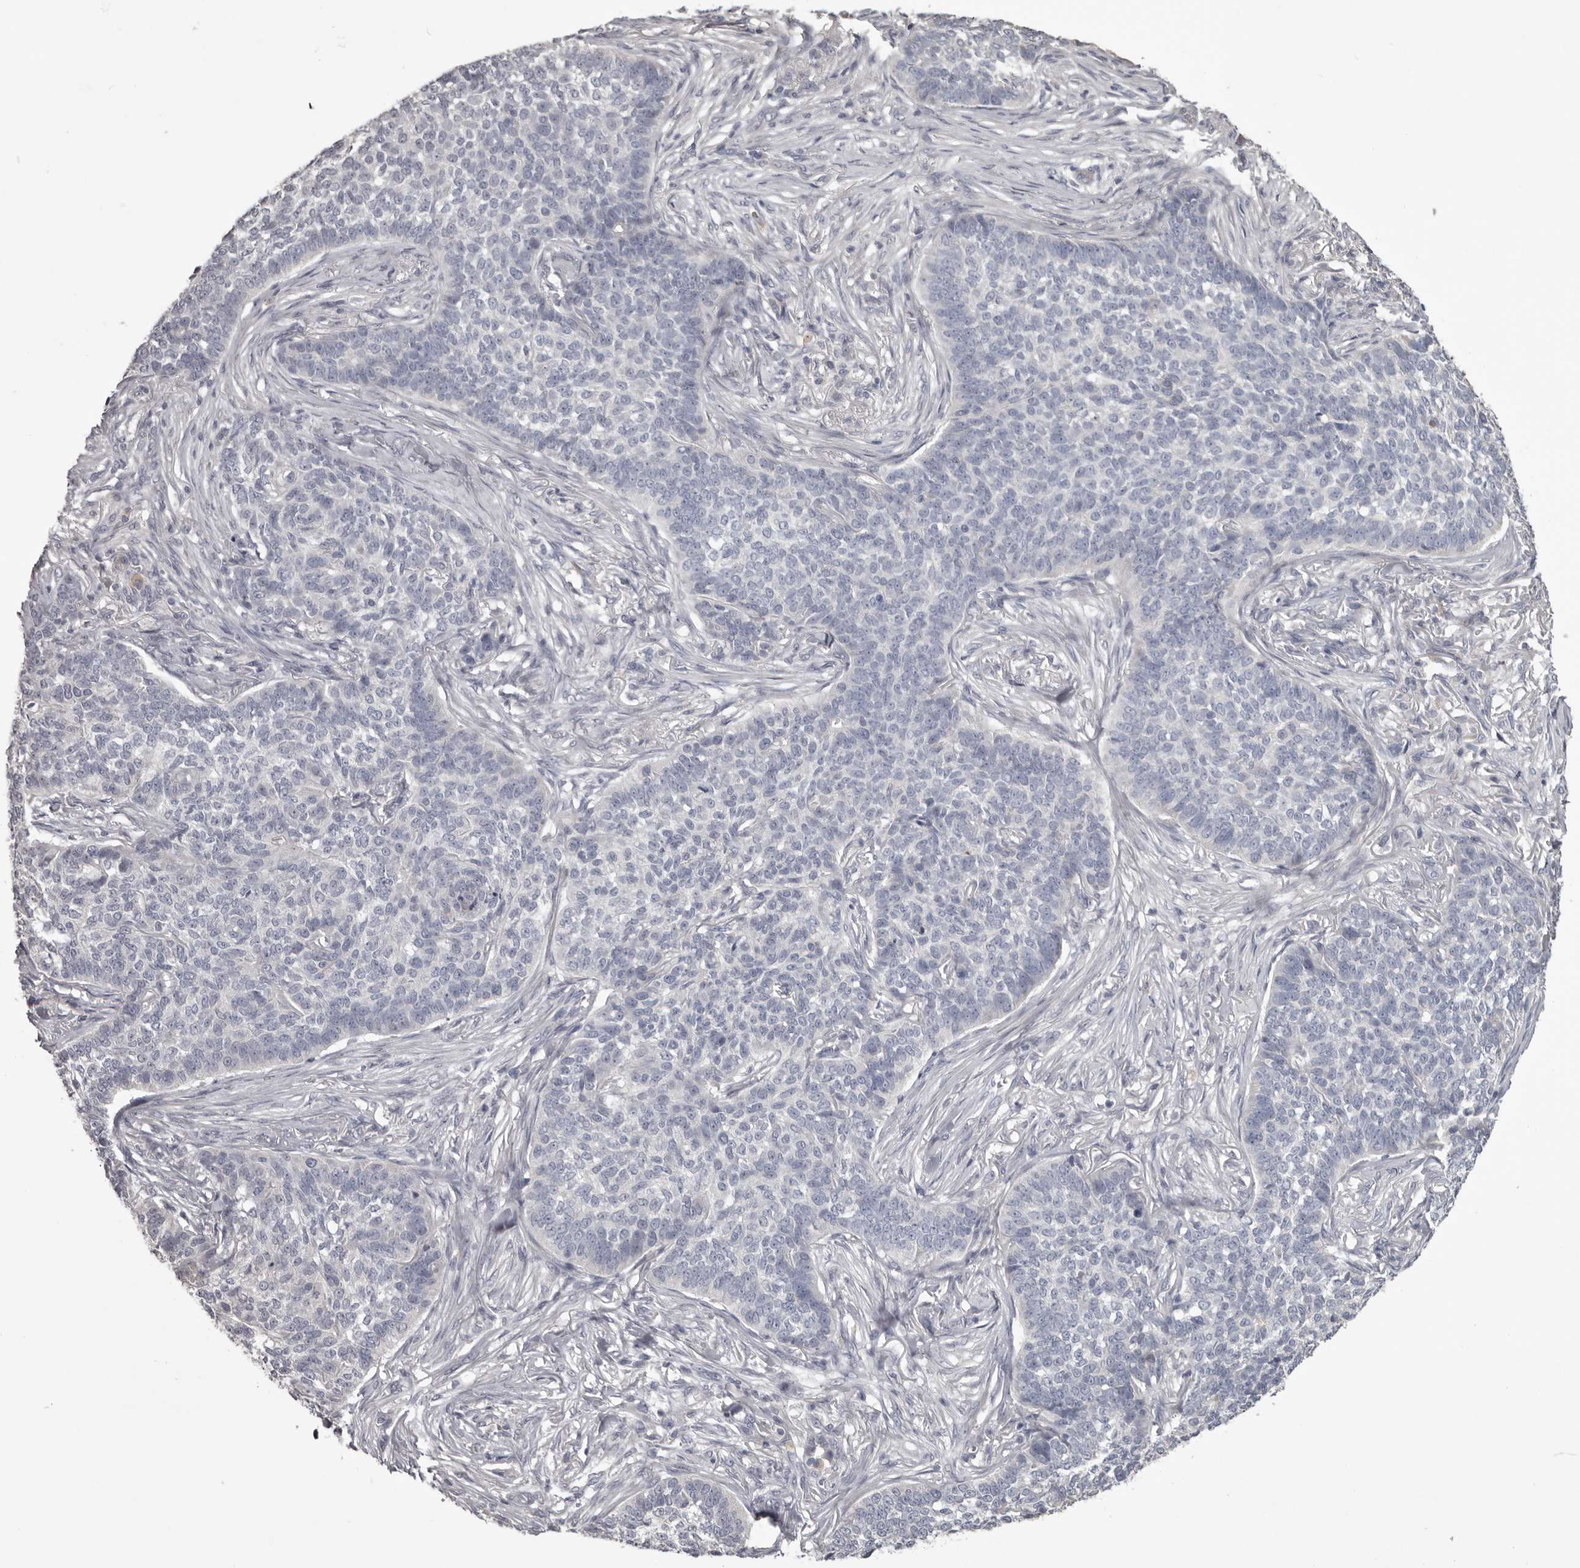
{"staining": {"intensity": "negative", "quantity": "none", "location": "none"}, "tissue": "skin cancer", "cell_type": "Tumor cells", "image_type": "cancer", "snomed": [{"axis": "morphology", "description": "Basal cell carcinoma"}, {"axis": "topography", "description": "Skin"}], "caption": "DAB (3,3'-diaminobenzidine) immunohistochemical staining of basal cell carcinoma (skin) displays no significant staining in tumor cells.", "gene": "LPAR6", "patient": {"sex": "male", "age": 85}}